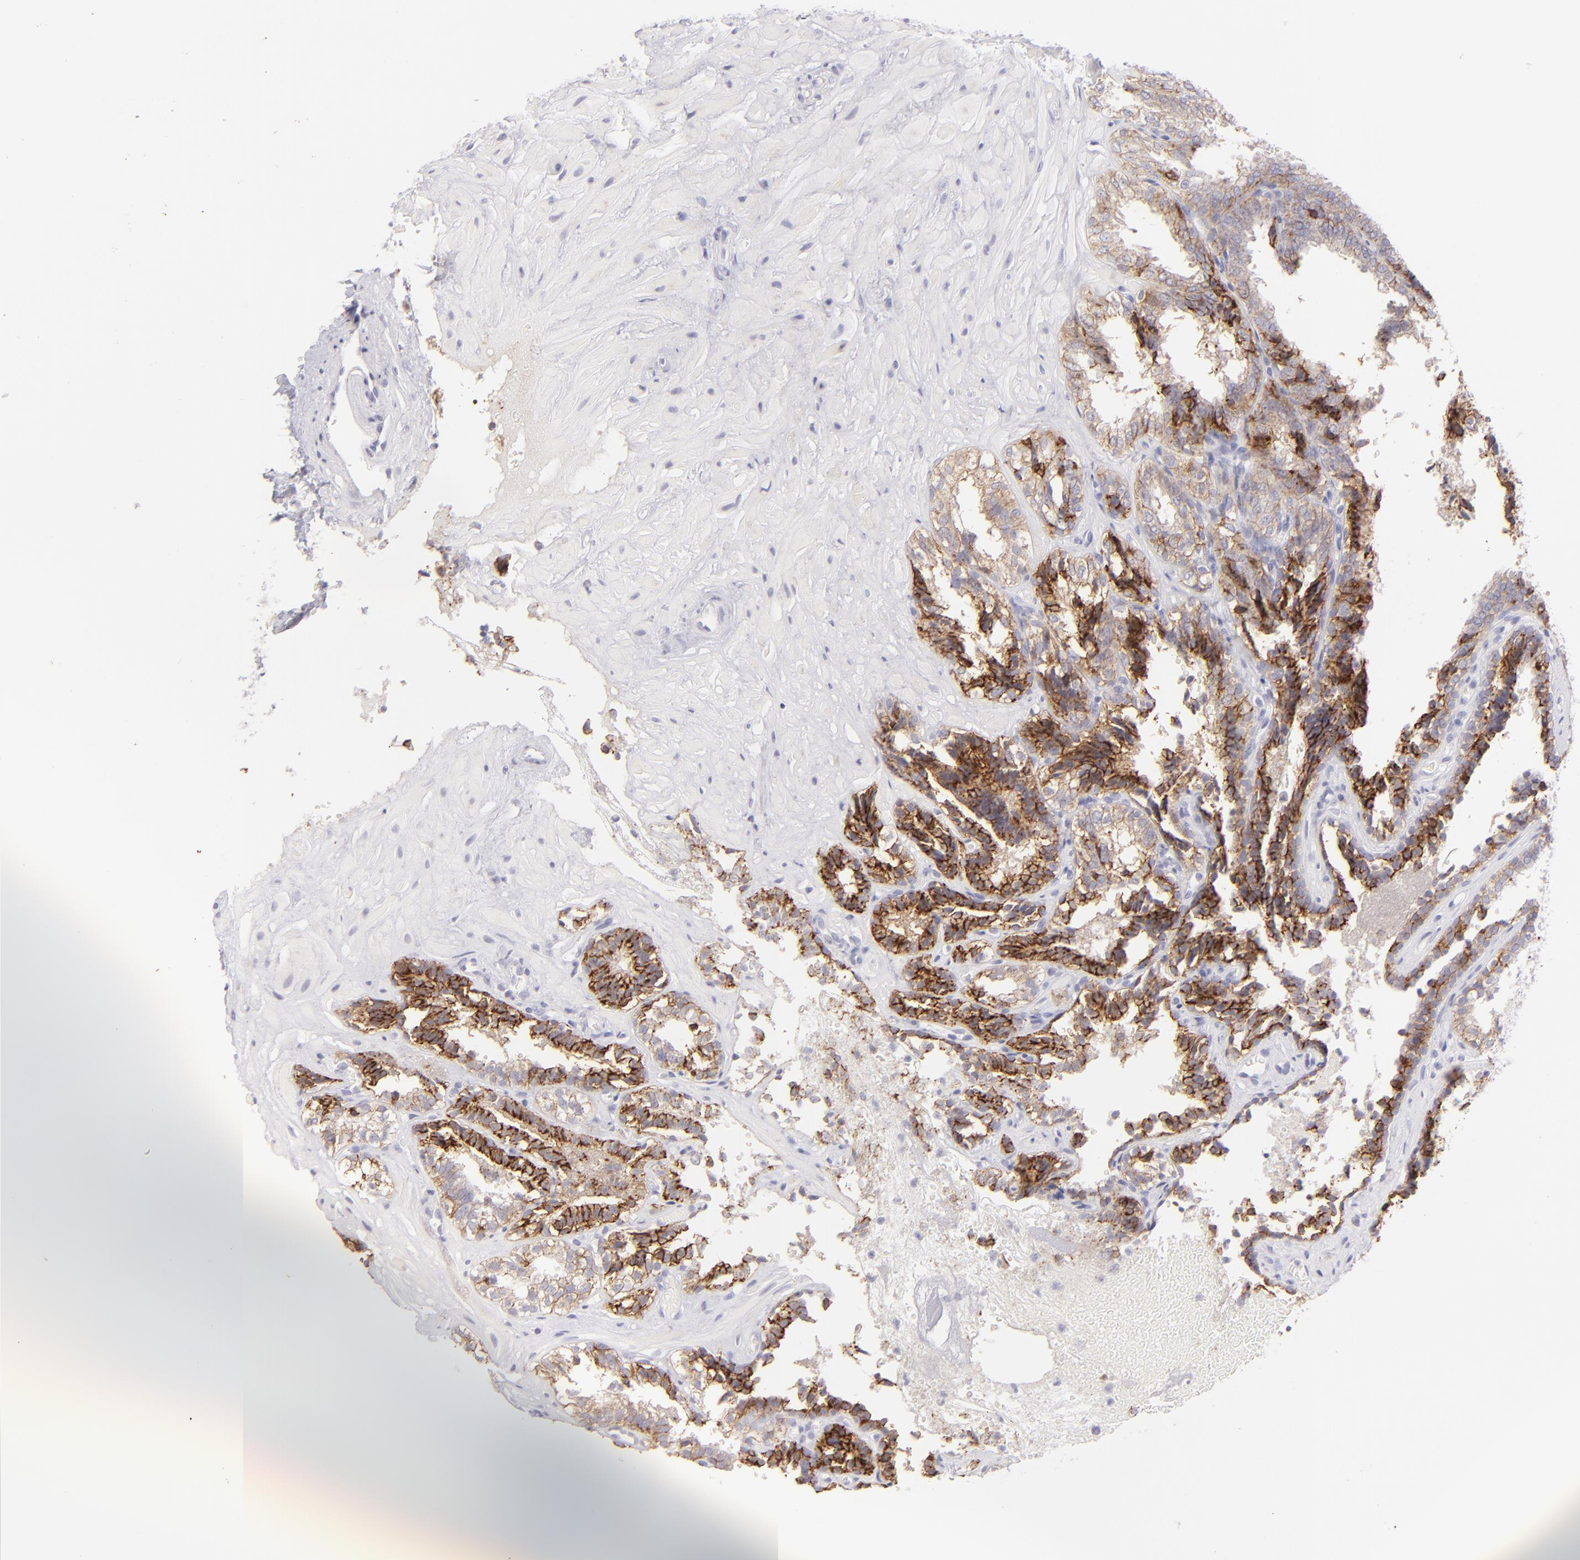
{"staining": {"intensity": "moderate", "quantity": "25%-75%", "location": "cytoplasmic/membranous"}, "tissue": "seminal vesicle", "cell_type": "Glandular cells", "image_type": "normal", "snomed": [{"axis": "morphology", "description": "Normal tissue, NOS"}, {"axis": "topography", "description": "Seminal veicle"}], "caption": "Immunohistochemical staining of unremarkable human seminal vesicle exhibits medium levels of moderate cytoplasmic/membranous staining in about 25%-75% of glandular cells. (IHC, brightfield microscopy, high magnification).", "gene": "CLDN4", "patient": {"sex": "male", "age": 26}}